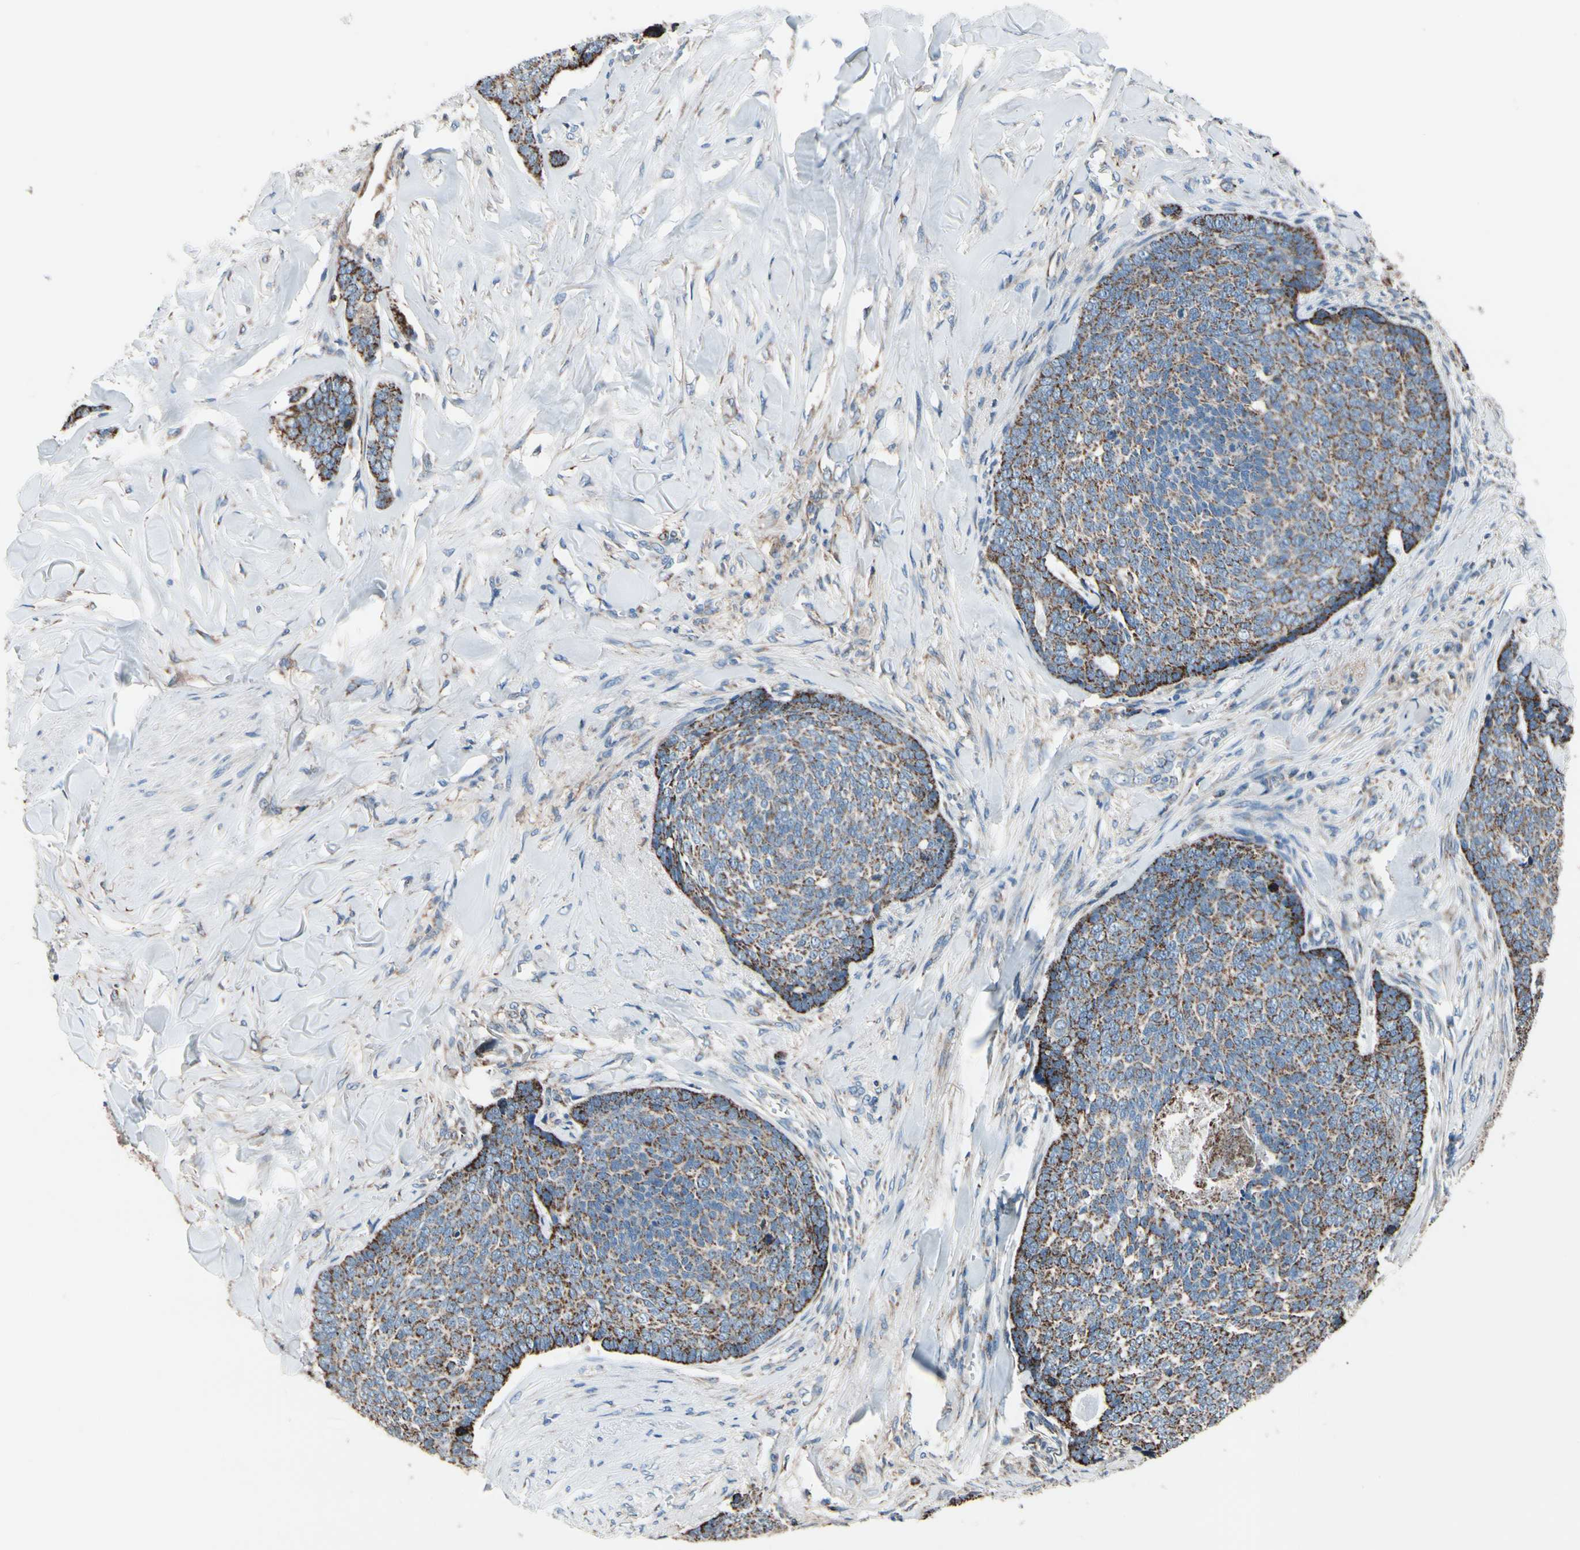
{"staining": {"intensity": "moderate", "quantity": ">75%", "location": "cytoplasmic/membranous"}, "tissue": "skin cancer", "cell_type": "Tumor cells", "image_type": "cancer", "snomed": [{"axis": "morphology", "description": "Basal cell carcinoma"}, {"axis": "topography", "description": "Skin"}], "caption": "Basal cell carcinoma (skin) was stained to show a protein in brown. There is medium levels of moderate cytoplasmic/membranous positivity in approximately >75% of tumor cells.", "gene": "TMEM176A", "patient": {"sex": "male", "age": 84}}